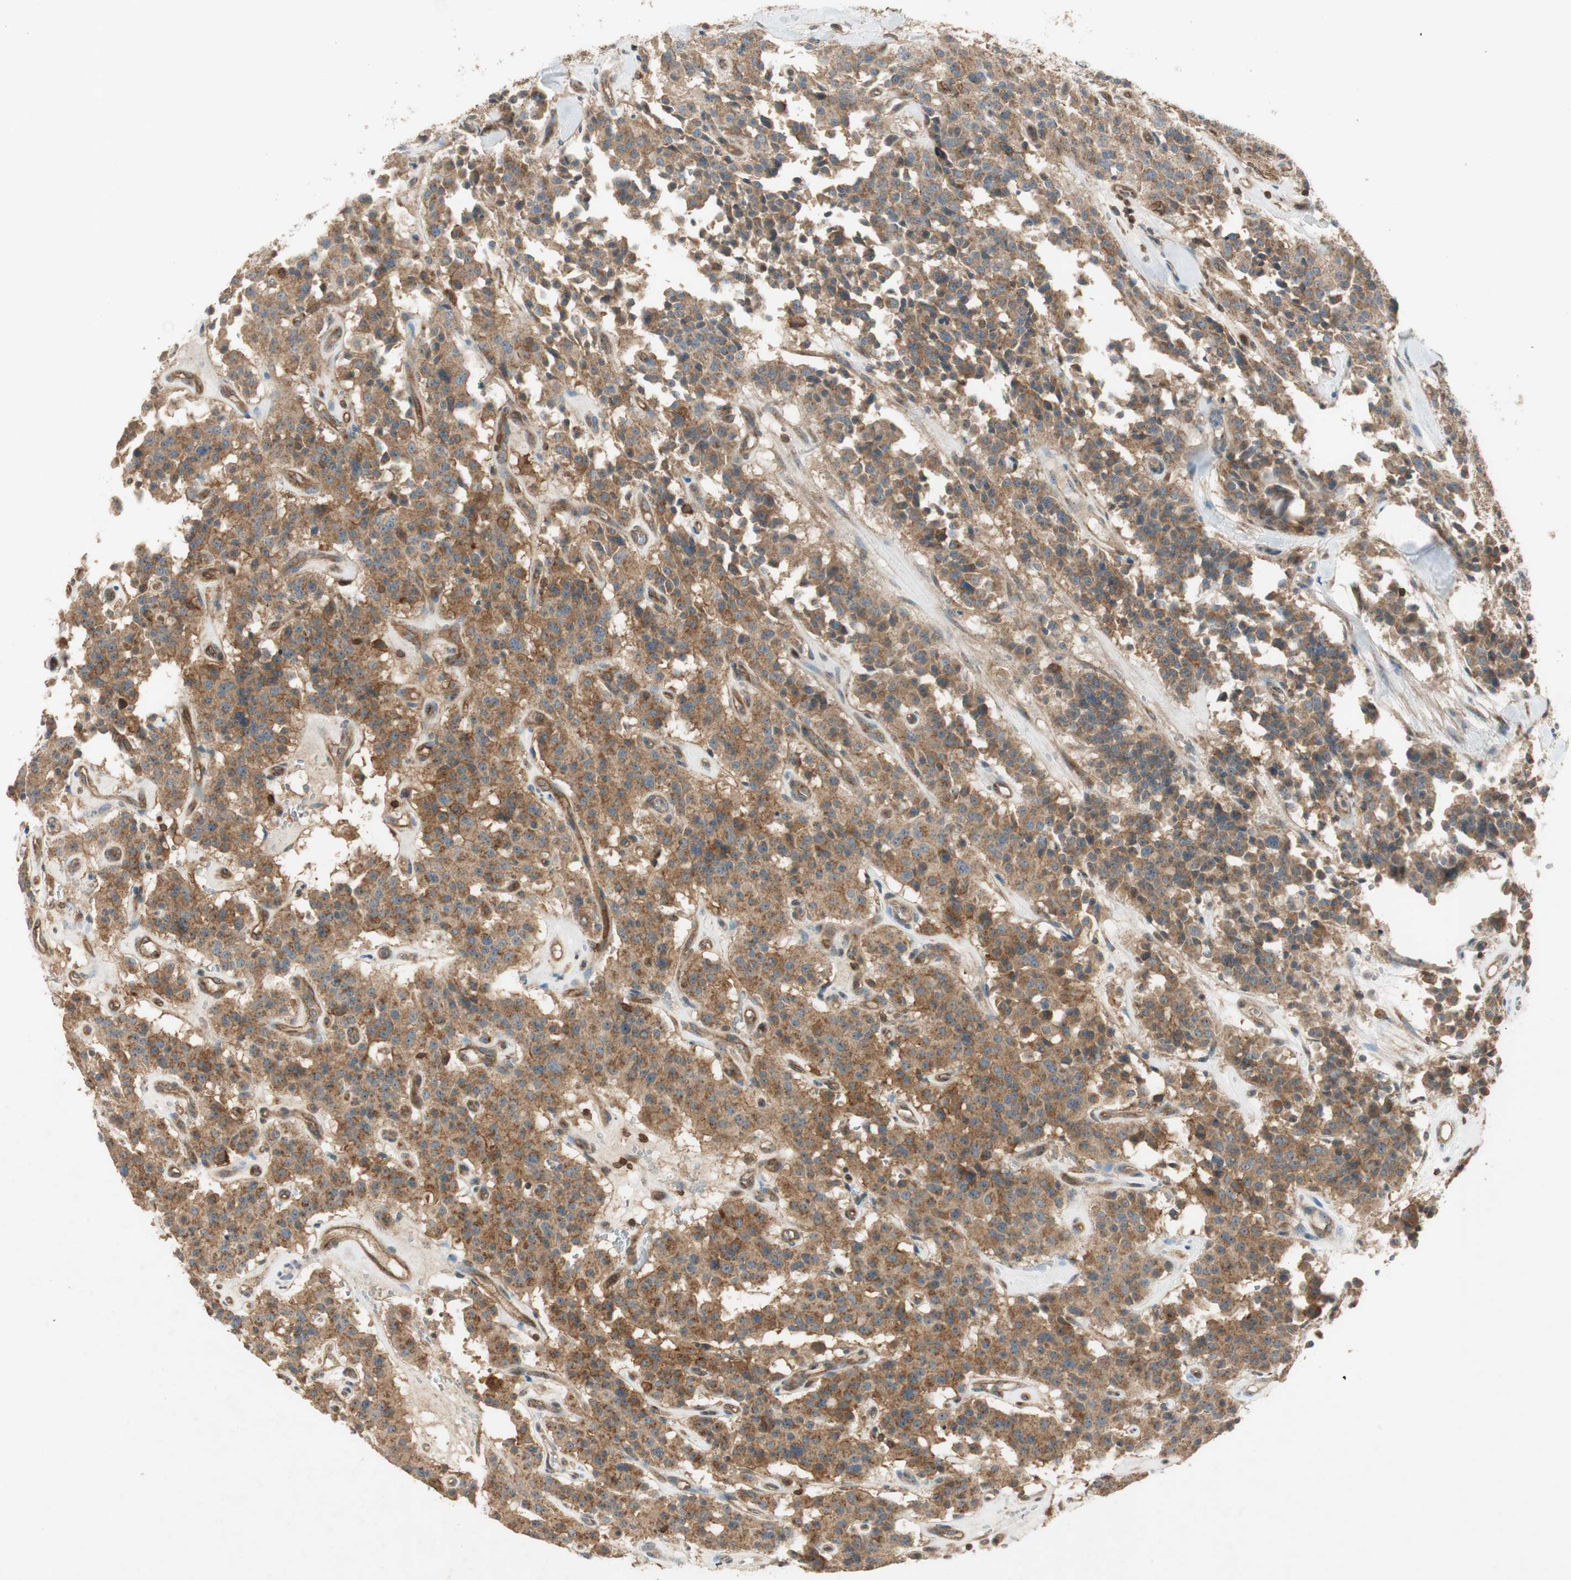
{"staining": {"intensity": "moderate", "quantity": ">75%", "location": "cytoplasmic/membranous"}, "tissue": "carcinoid", "cell_type": "Tumor cells", "image_type": "cancer", "snomed": [{"axis": "morphology", "description": "Carcinoid, malignant, NOS"}, {"axis": "topography", "description": "Lung"}], "caption": "Human carcinoid (malignant) stained with a protein marker demonstrates moderate staining in tumor cells.", "gene": "BTN3A3", "patient": {"sex": "male", "age": 30}}